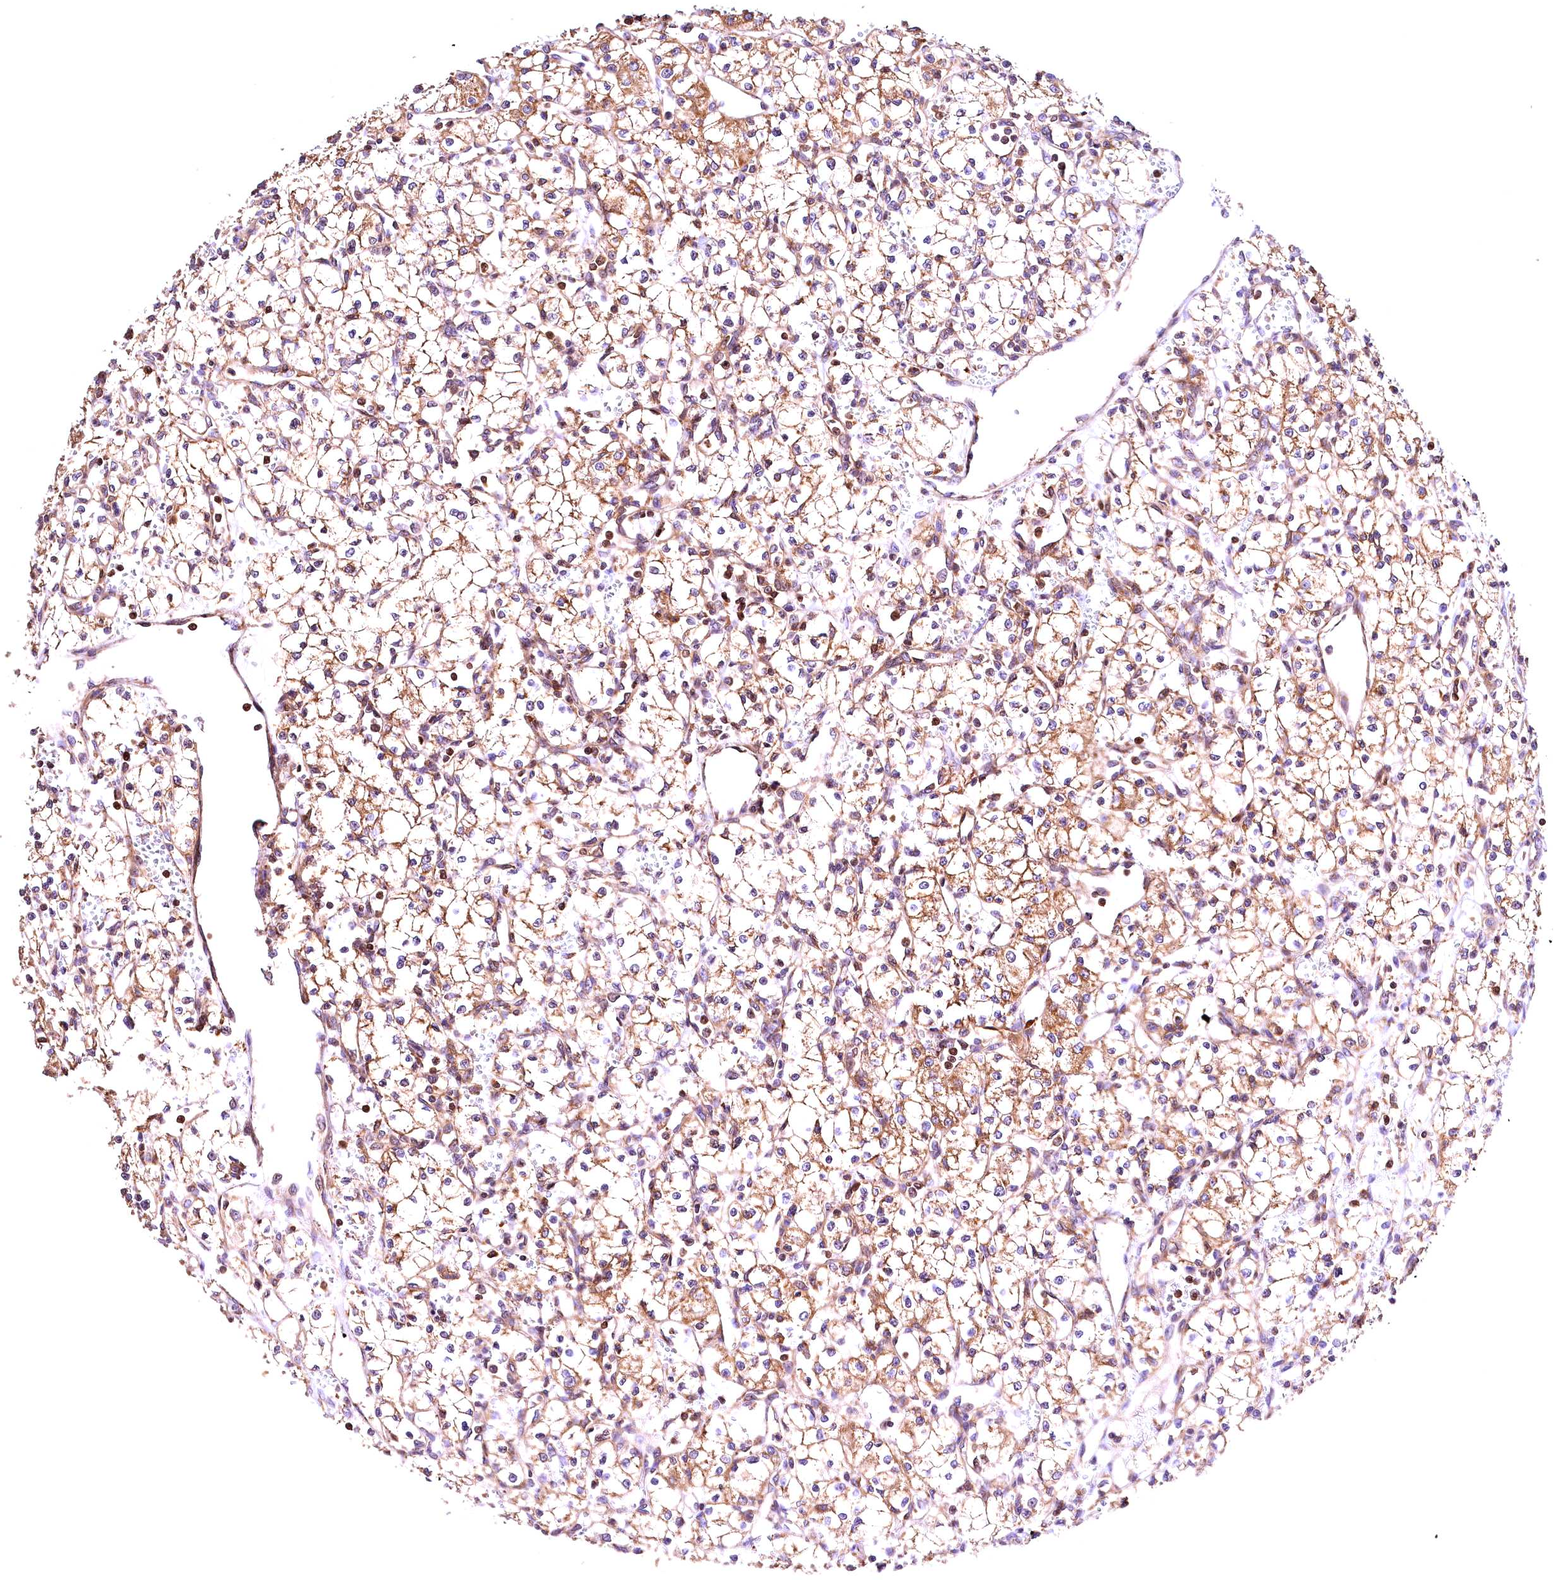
{"staining": {"intensity": "moderate", "quantity": "<25%", "location": "cytoplasmic/membranous"}, "tissue": "renal cancer", "cell_type": "Tumor cells", "image_type": "cancer", "snomed": [{"axis": "morphology", "description": "Adenocarcinoma, NOS"}, {"axis": "topography", "description": "Kidney"}], "caption": "Adenocarcinoma (renal) tissue reveals moderate cytoplasmic/membranous positivity in approximately <25% of tumor cells, visualized by immunohistochemistry.", "gene": "KPTN", "patient": {"sex": "male", "age": 59}}